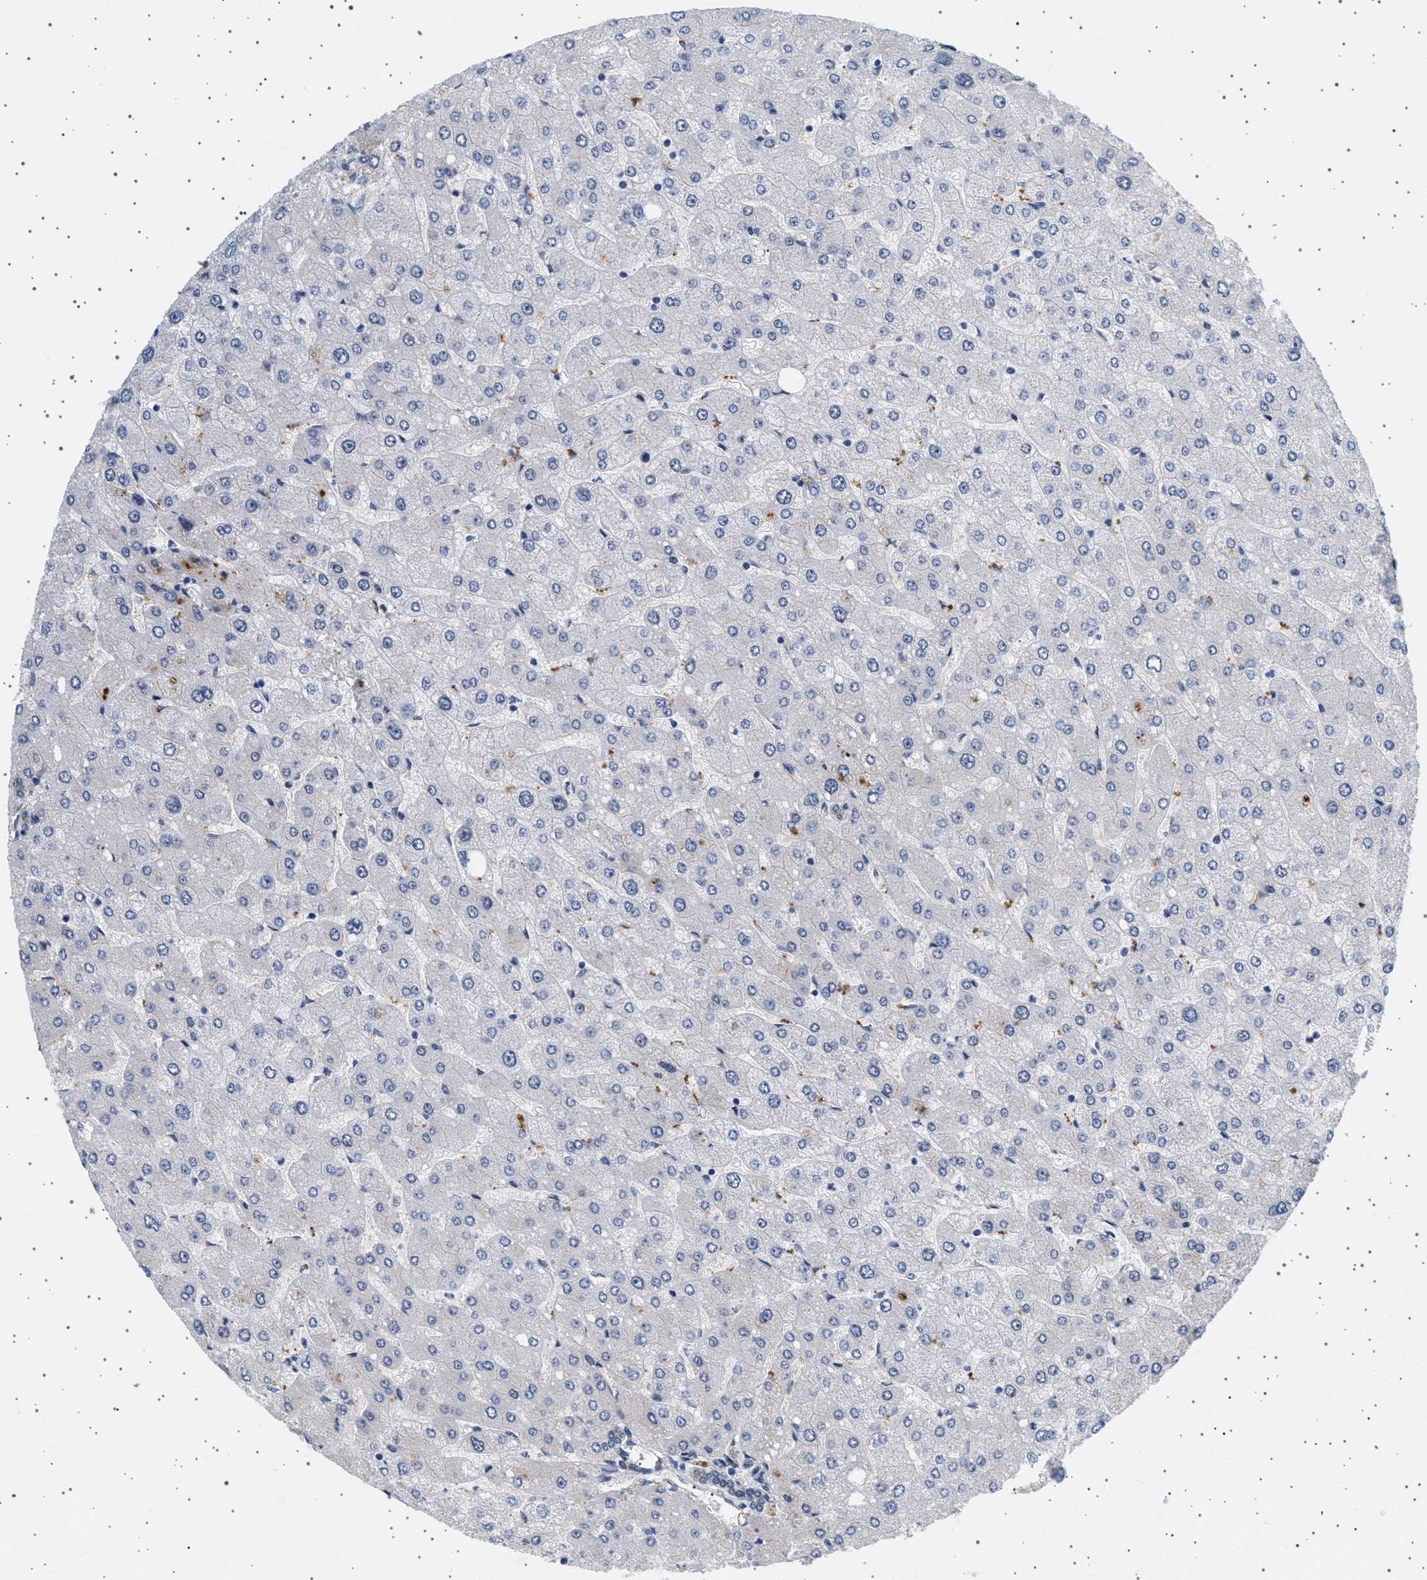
{"staining": {"intensity": "negative", "quantity": "none", "location": "none"}, "tissue": "liver", "cell_type": "Cholangiocytes", "image_type": "normal", "snomed": [{"axis": "morphology", "description": "Normal tissue, NOS"}, {"axis": "topography", "description": "Liver"}], "caption": "This histopathology image is of unremarkable liver stained with immunohistochemistry to label a protein in brown with the nuclei are counter-stained blue. There is no staining in cholangiocytes. (Brightfield microscopy of DAB (3,3'-diaminobenzidine) immunohistochemistry (IHC) at high magnification).", "gene": "PLPP6", "patient": {"sex": "male", "age": 55}}